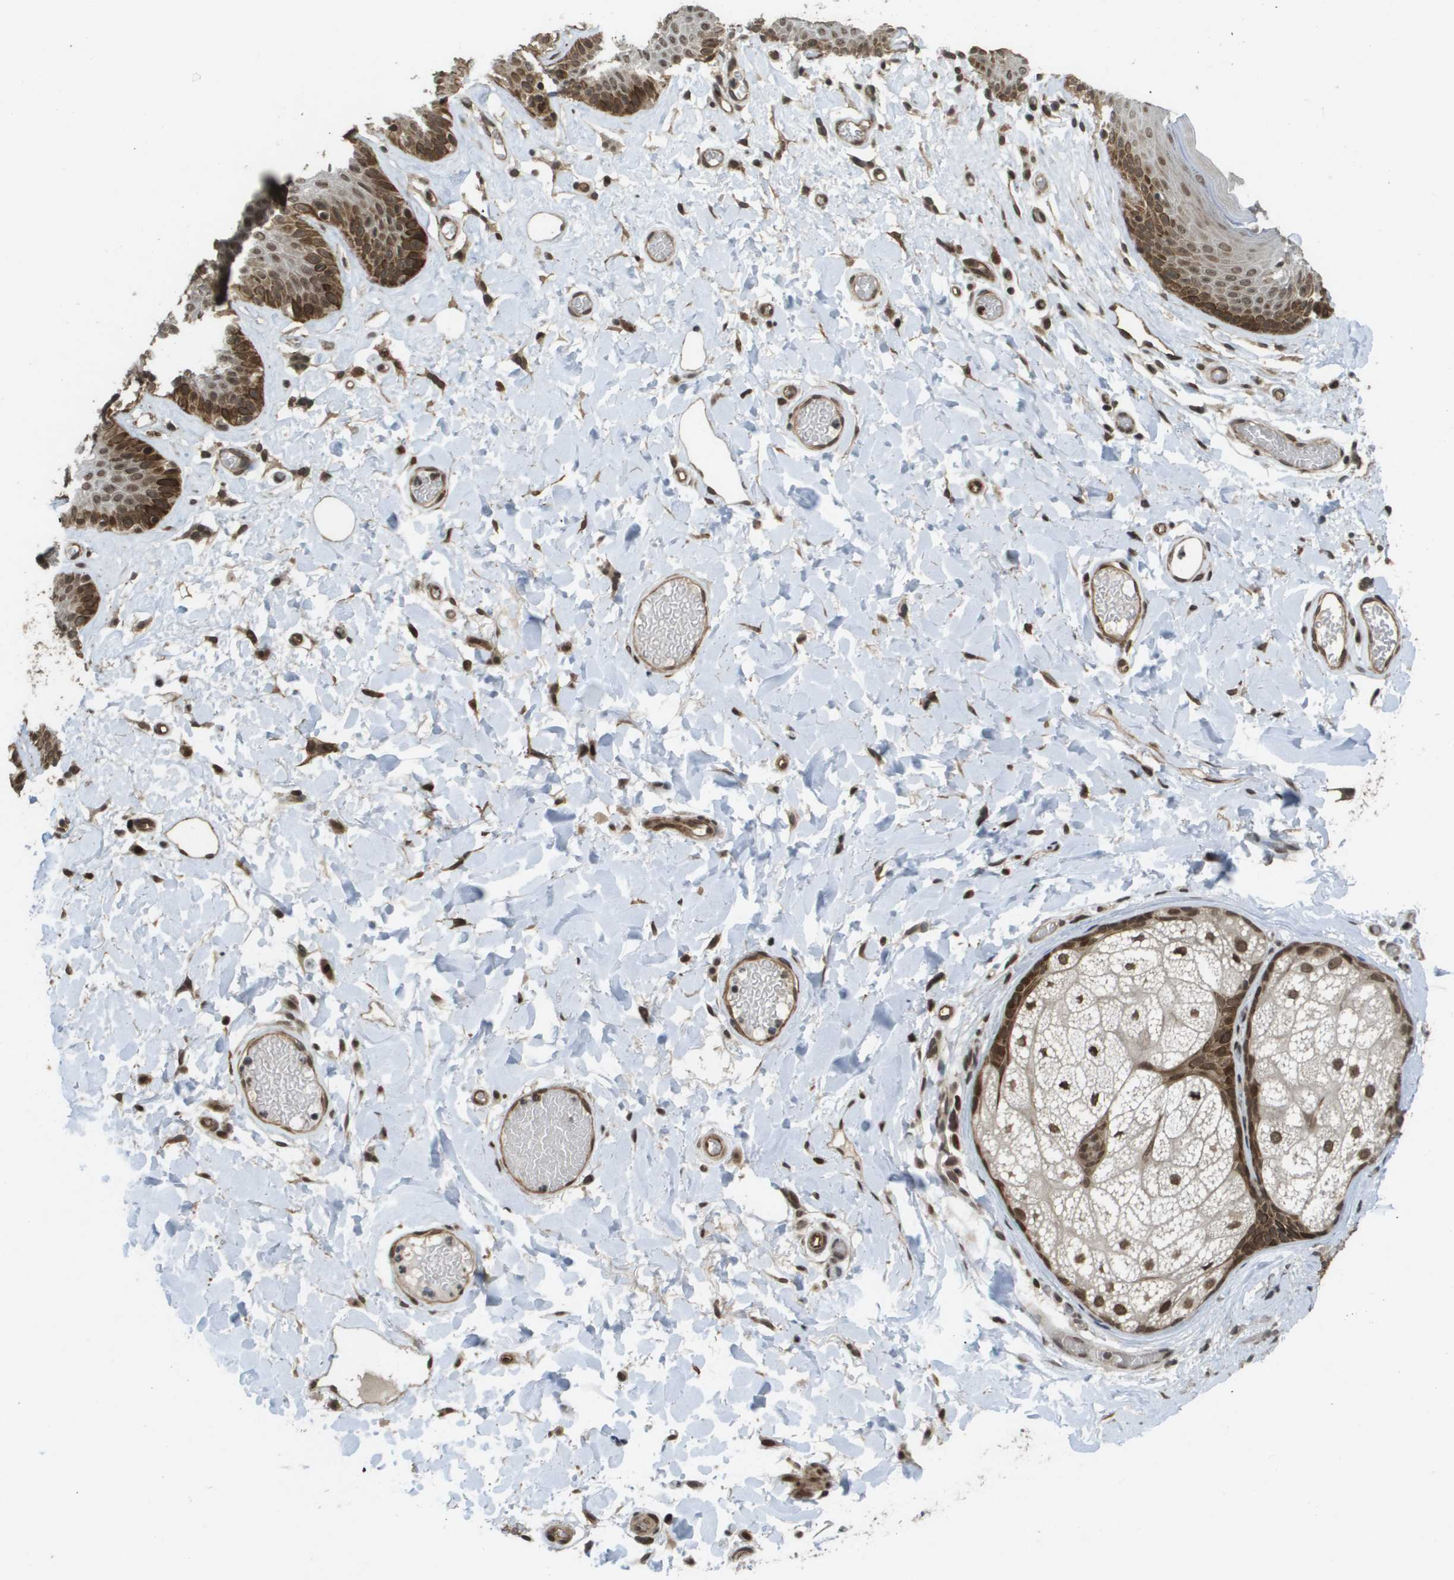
{"staining": {"intensity": "moderate", "quantity": ">75%", "location": "cytoplasmic/membranous,nuclear"}, "tissue": "skin", "cell_type": "Epidermal cells", "image_type": "normal", "snomed": [{"axis": "morphology", "description": "Normal tissue, NOS"}, {"axis": "topography", "description": "Vulva"}], "caption": "Immunohistochemical staining of normal skin shows >75% levels of moderate cytoplasmic/membranous,nuclear protein expression in approximately >75% of epidermal cells. The protein is shown in brown color, while the nuclei are stained blue.", "gene": "KAT5", "patient": {"sex": "female", "age": 73}}